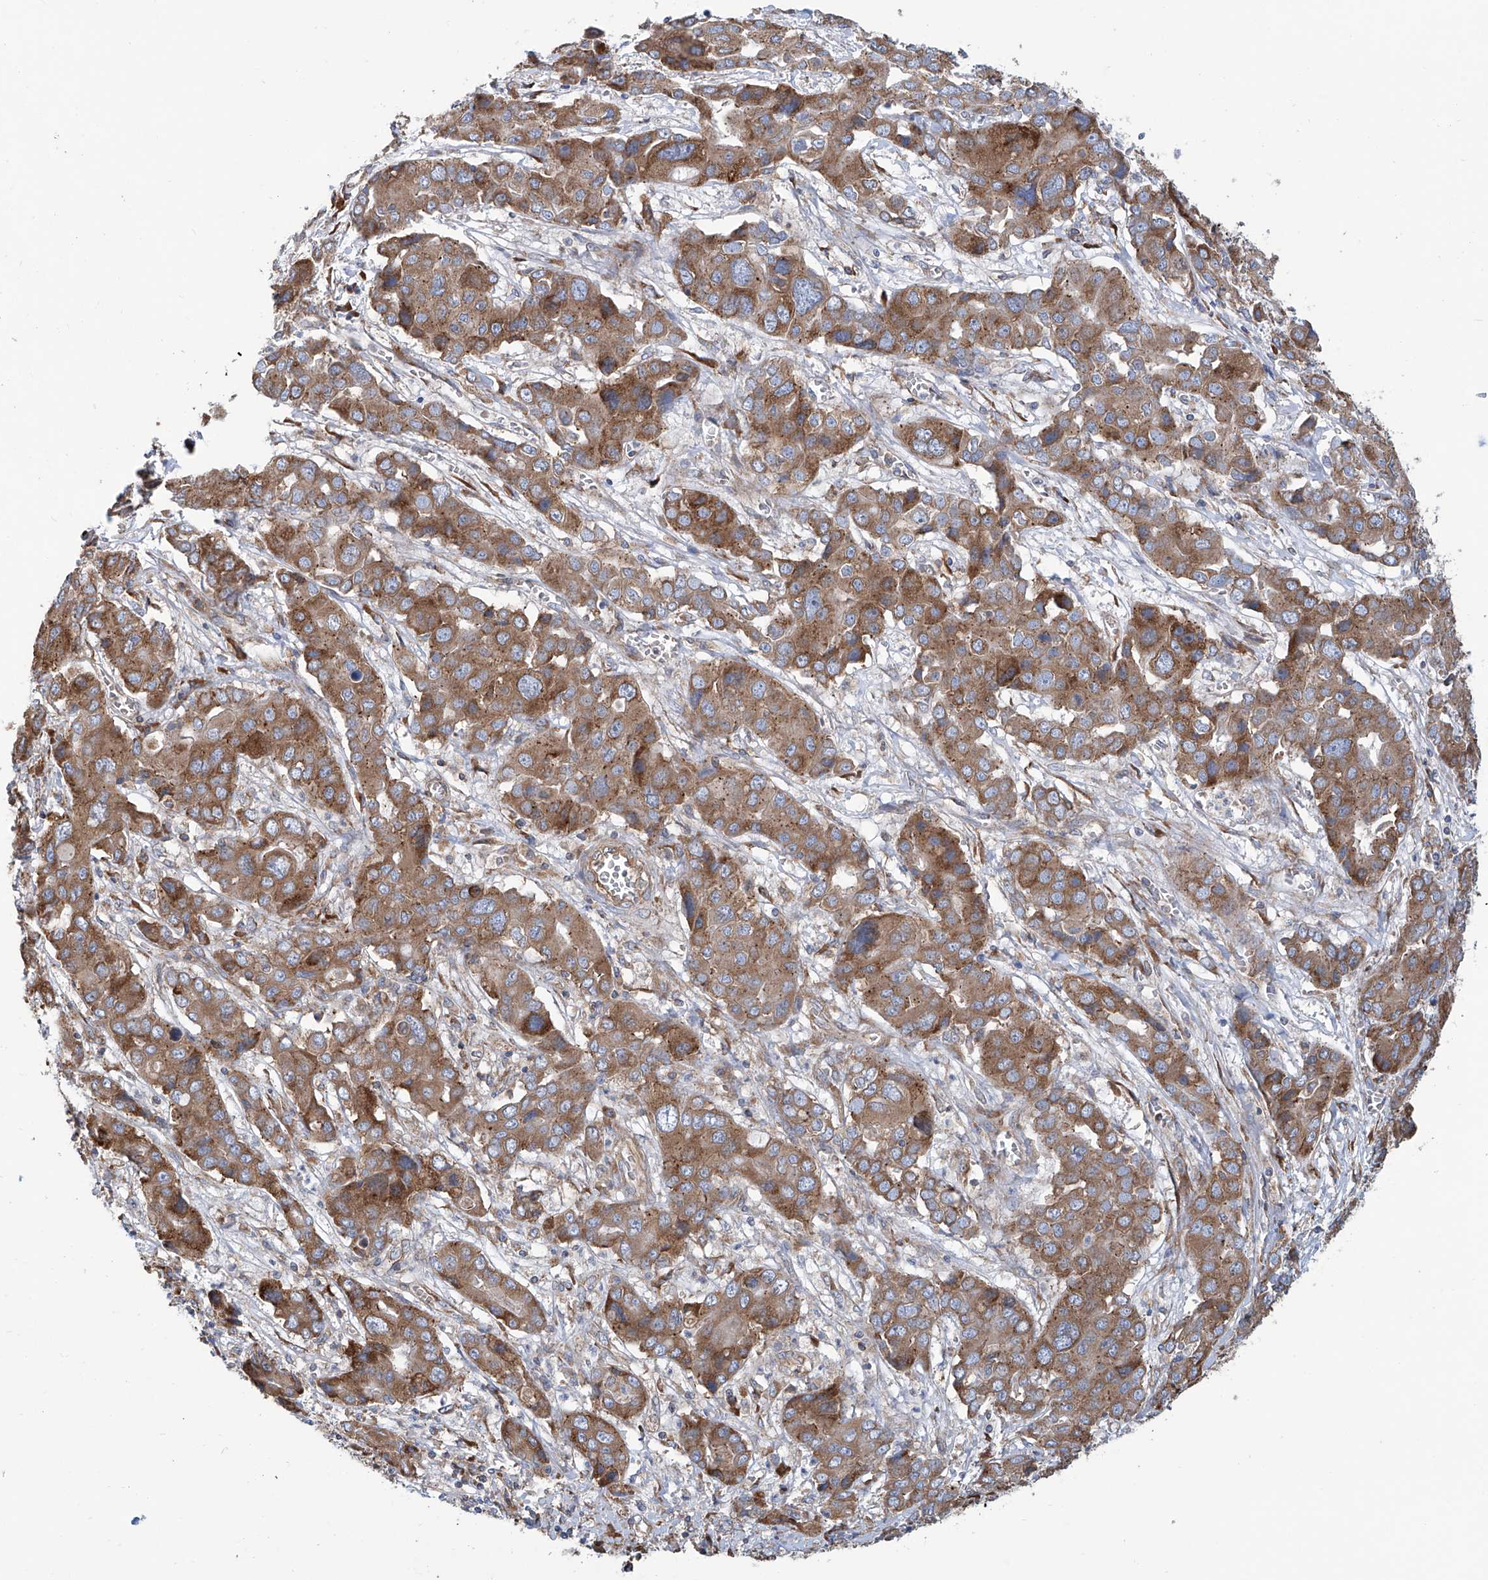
{"staining": {"intensity": "moderate", "quantity": ">75%", "location": "cytoplasmic/membranous"}, "tissue": "liver cancer", "cell_type": "Tumor cells", "image_type": "cancer", "snomed": [{"axis": "morphology", "description": "Cholangiocarcinoma"}, {"axis": "topography", "description": "Liver"}], "caption": "Liver cholangiocarcinoma was stained to show a protein in brown. There is medium levels of moderate cytoplasmic/membranous expression in about >75% of tumor cells.", "gene": "SENP2", "patient": {"sex": "male", "age": 67}}